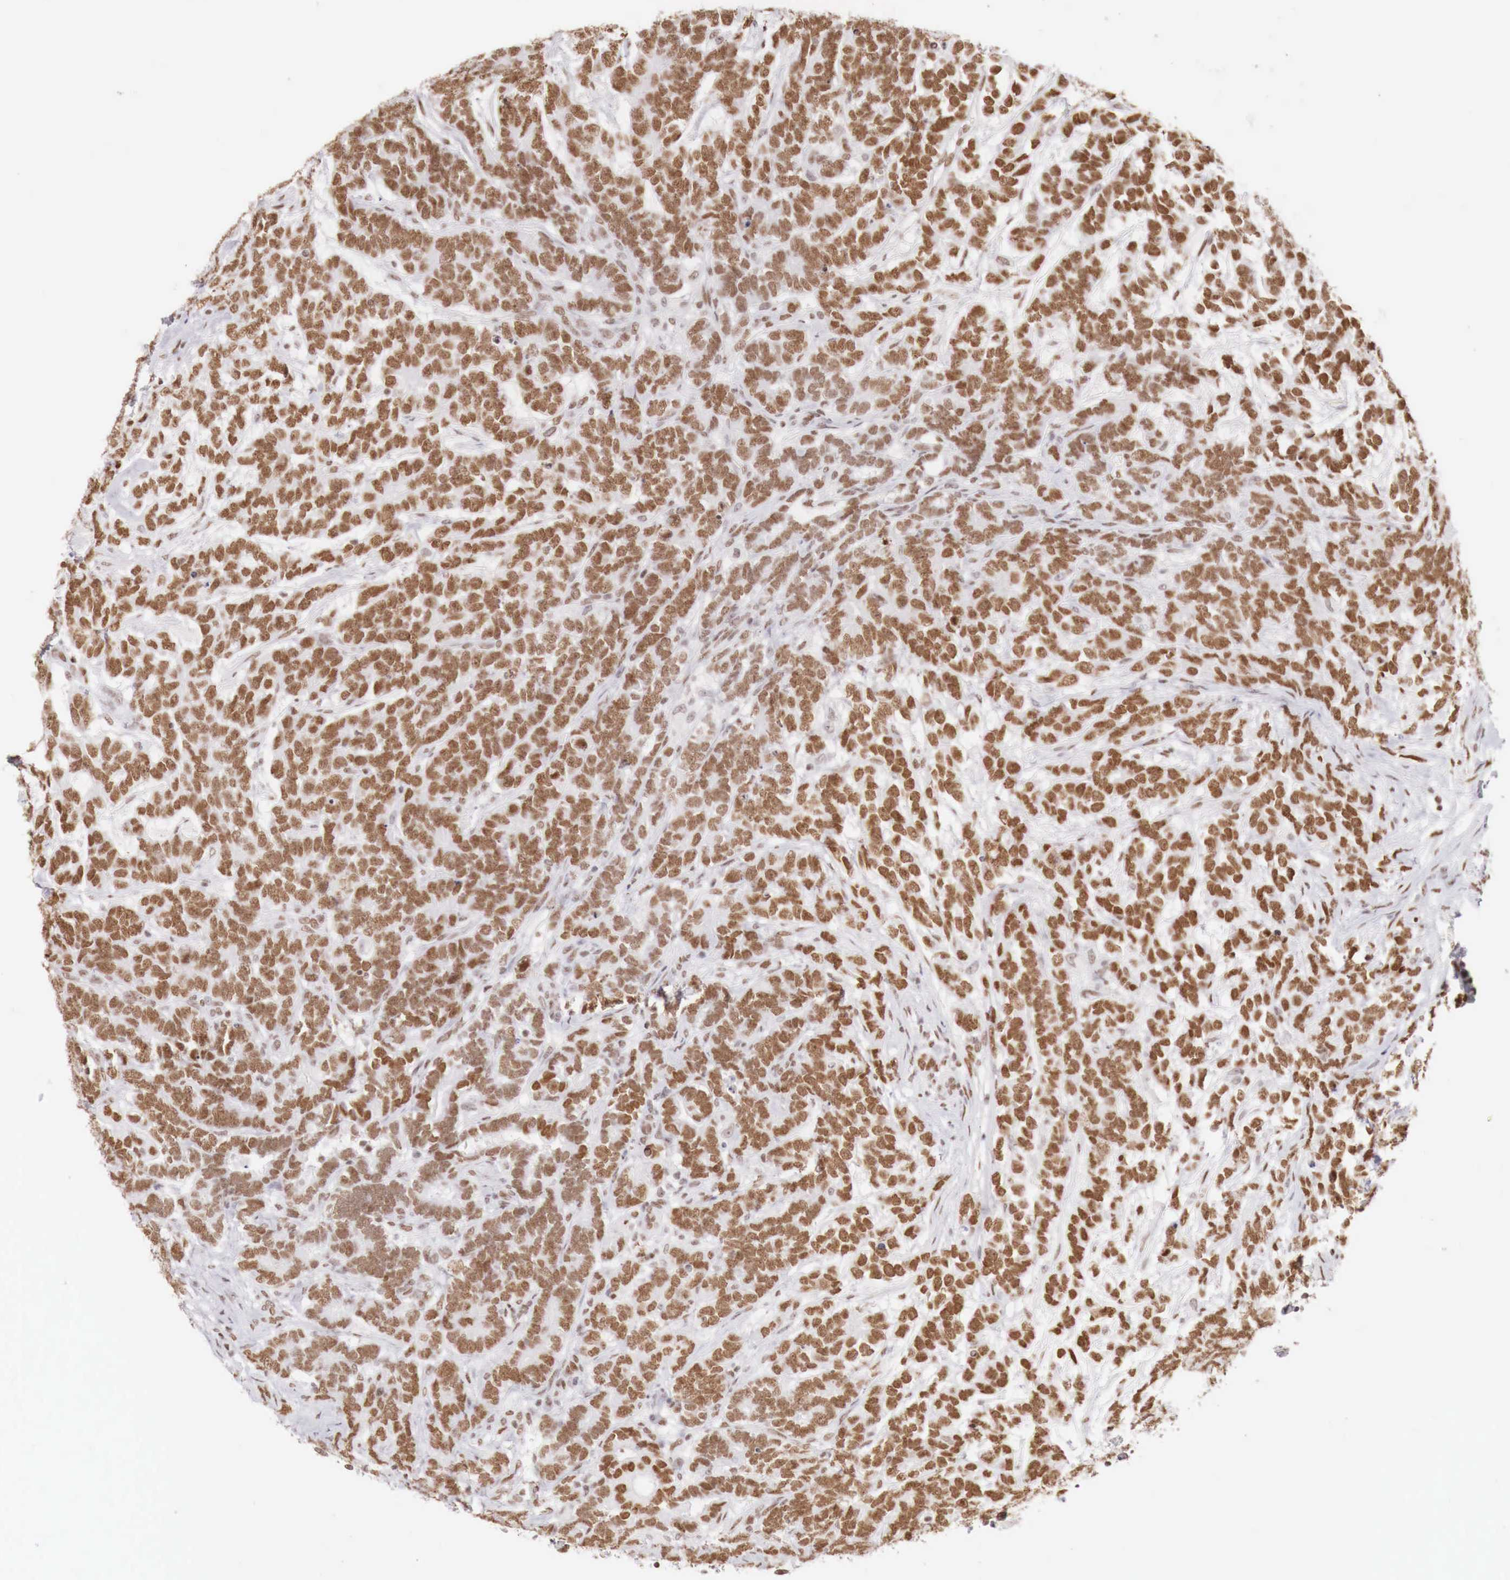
{"staining": {"intensity": "moderate", "quantity": "25%-75%", "location": "nuclear"}, "tissue": "testis cancer", "cell_type": "Tumor cells", "image_type": "cancer", "snomed": [{"axis": "morphology", "description": "Carcinoma, Embryonal, NOS"}, {"axis": "topography", "description": "Testis"}], "caption": "Testis cancer stained for a protein (brown) demonstrates moderate nuclear positive staining in about 25%-75% of tumor cells.", "gene": "PHF14", "patient": {"sex": "male", "age": 26}}